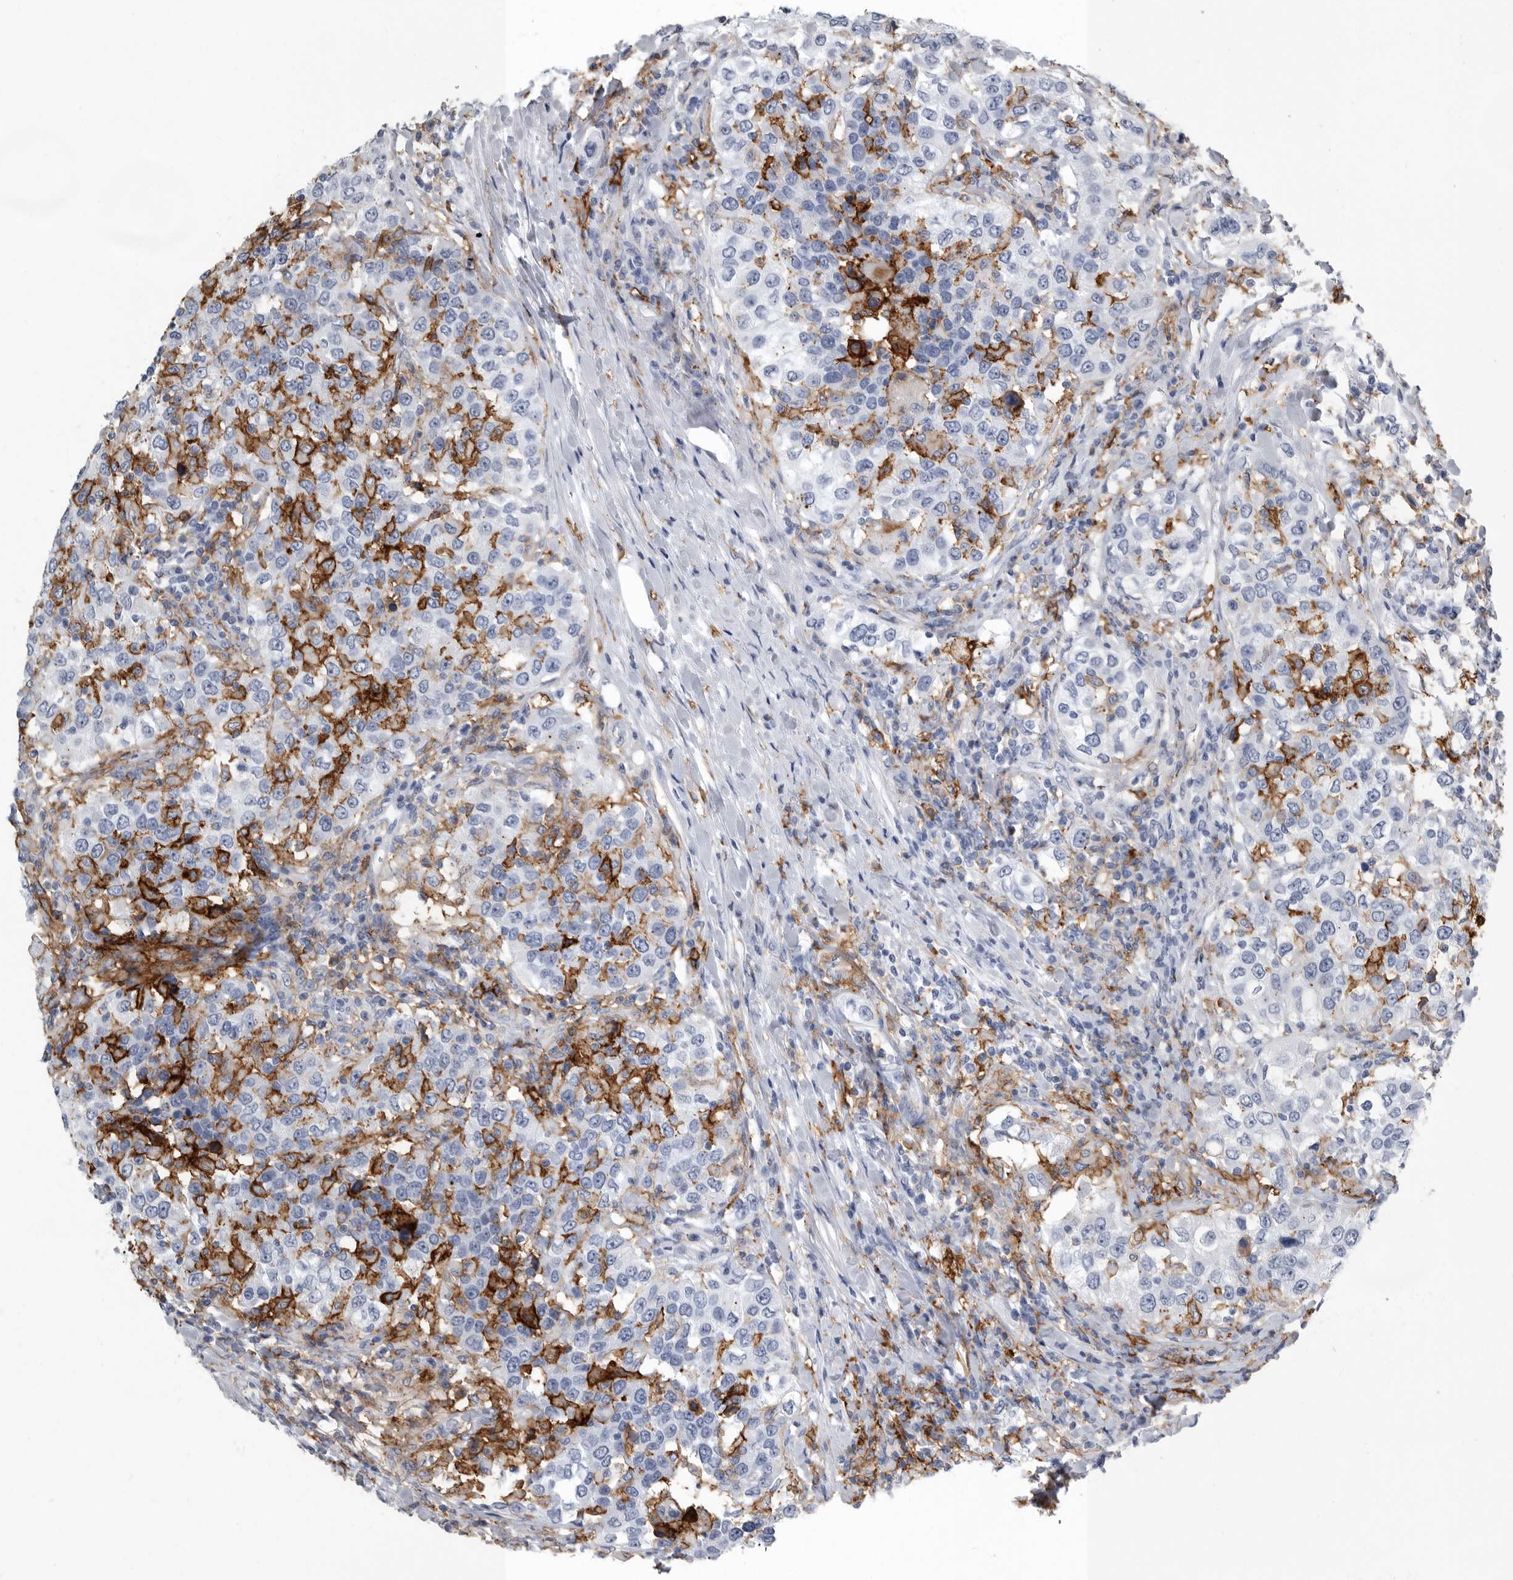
{"staining": {"intensity": "negative", "quantity": "none", "location": "none"}, "tissue": "urothelial cancer", "cell_type": "Tumor cells", "image_type": "cancer", "snomed": [{"axis": "morphology", "description": "Urothelial carcinoma, High grade"}, {"axis": "topography", "description": "Urinary bladder"}], "caption": "Immunohistochemical staining of human urothelial carcinoma (high-grade) shows no significant expression in tumor cells.", "gene": "FCER1G", "patient": {"sex": "female", "age": 80}}